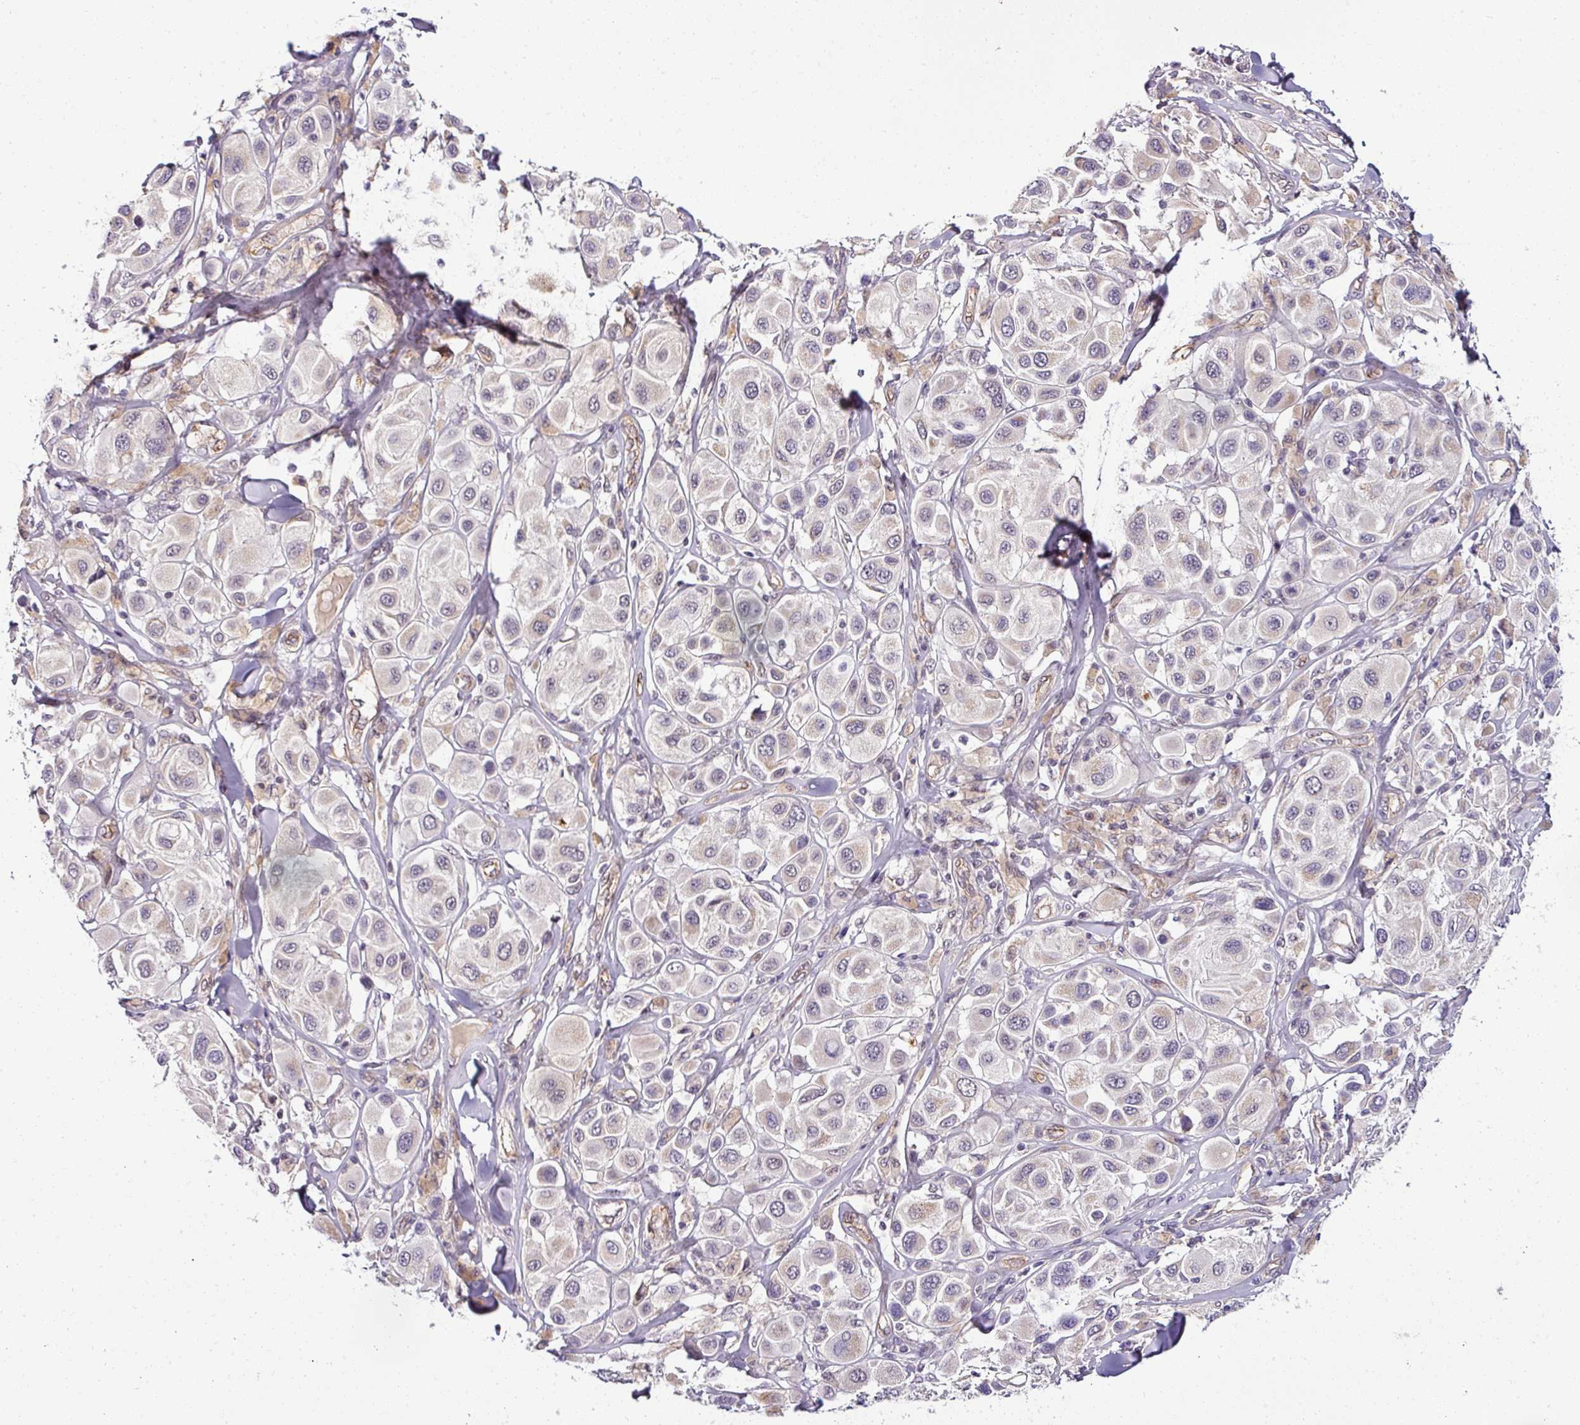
{"staining": {"intensity": "weak", "quantity": "<25%", "location": "cytoplasmic/membranous"}, "tissue": "melanoma", "cell_type": "Tumor cells", "image_type": "cancer", "snomed": [{"axis": "morphology", "description": "Malignant melanoma, Metastatic site"}, {"axis": "topography", "description": "Skin"}], "caption": "Immunohistochemistry (IHC) image of neoplastic tissue: human malignant melanoma (metastatic site) stained with DAB (3,3'-diaminobenzidine) exhibits no significant protein staining in tumor cells.", "gene": "NAPSA", "patient": {"sex": "male", "age": 41}}